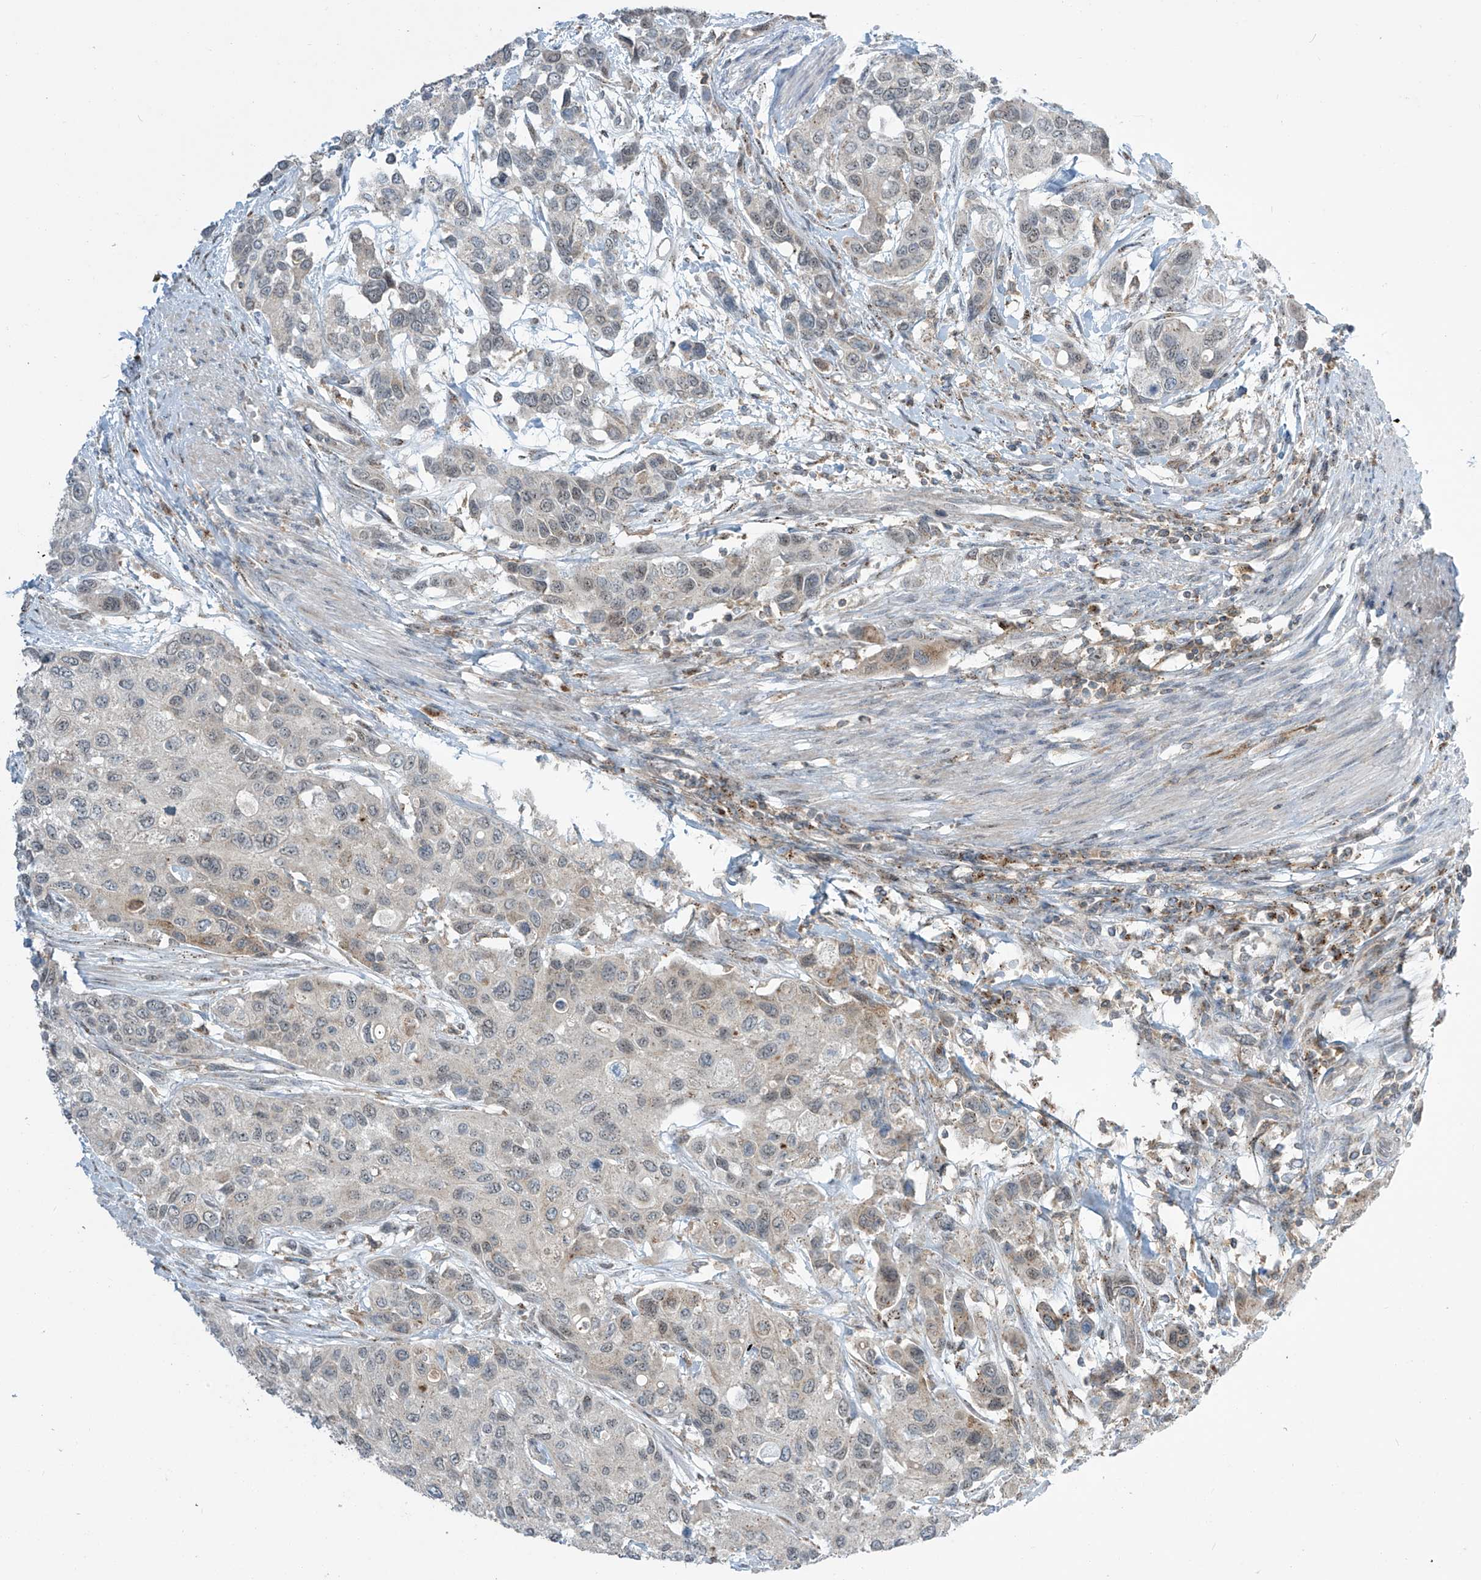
{"staining": {"intensity": "negative", "quantity": "none", "location": "none"}, "tissue": "urothelial cancer", "cell_type": "Tumor cells", "image_type": "cancer", "snomed": [{"axis": "morphology", "description": "Normal tissue, NOS"}, {"axis": "morphology", "description": "Urothelial carcinoma, High grade"}, {"axis": "topography", "description": "Vascular tissue"}, {"axis": "topography", "description": "Urinary bladder"}], "caption": "High power microscopy image of an immunohistochemistry (IHC) histopathology image of high-grade urothelial carcinoma, revealing no significant positivity in tumor cells.", "gene": "PARVG", "patient": {"sex": "female", "age": 56}}